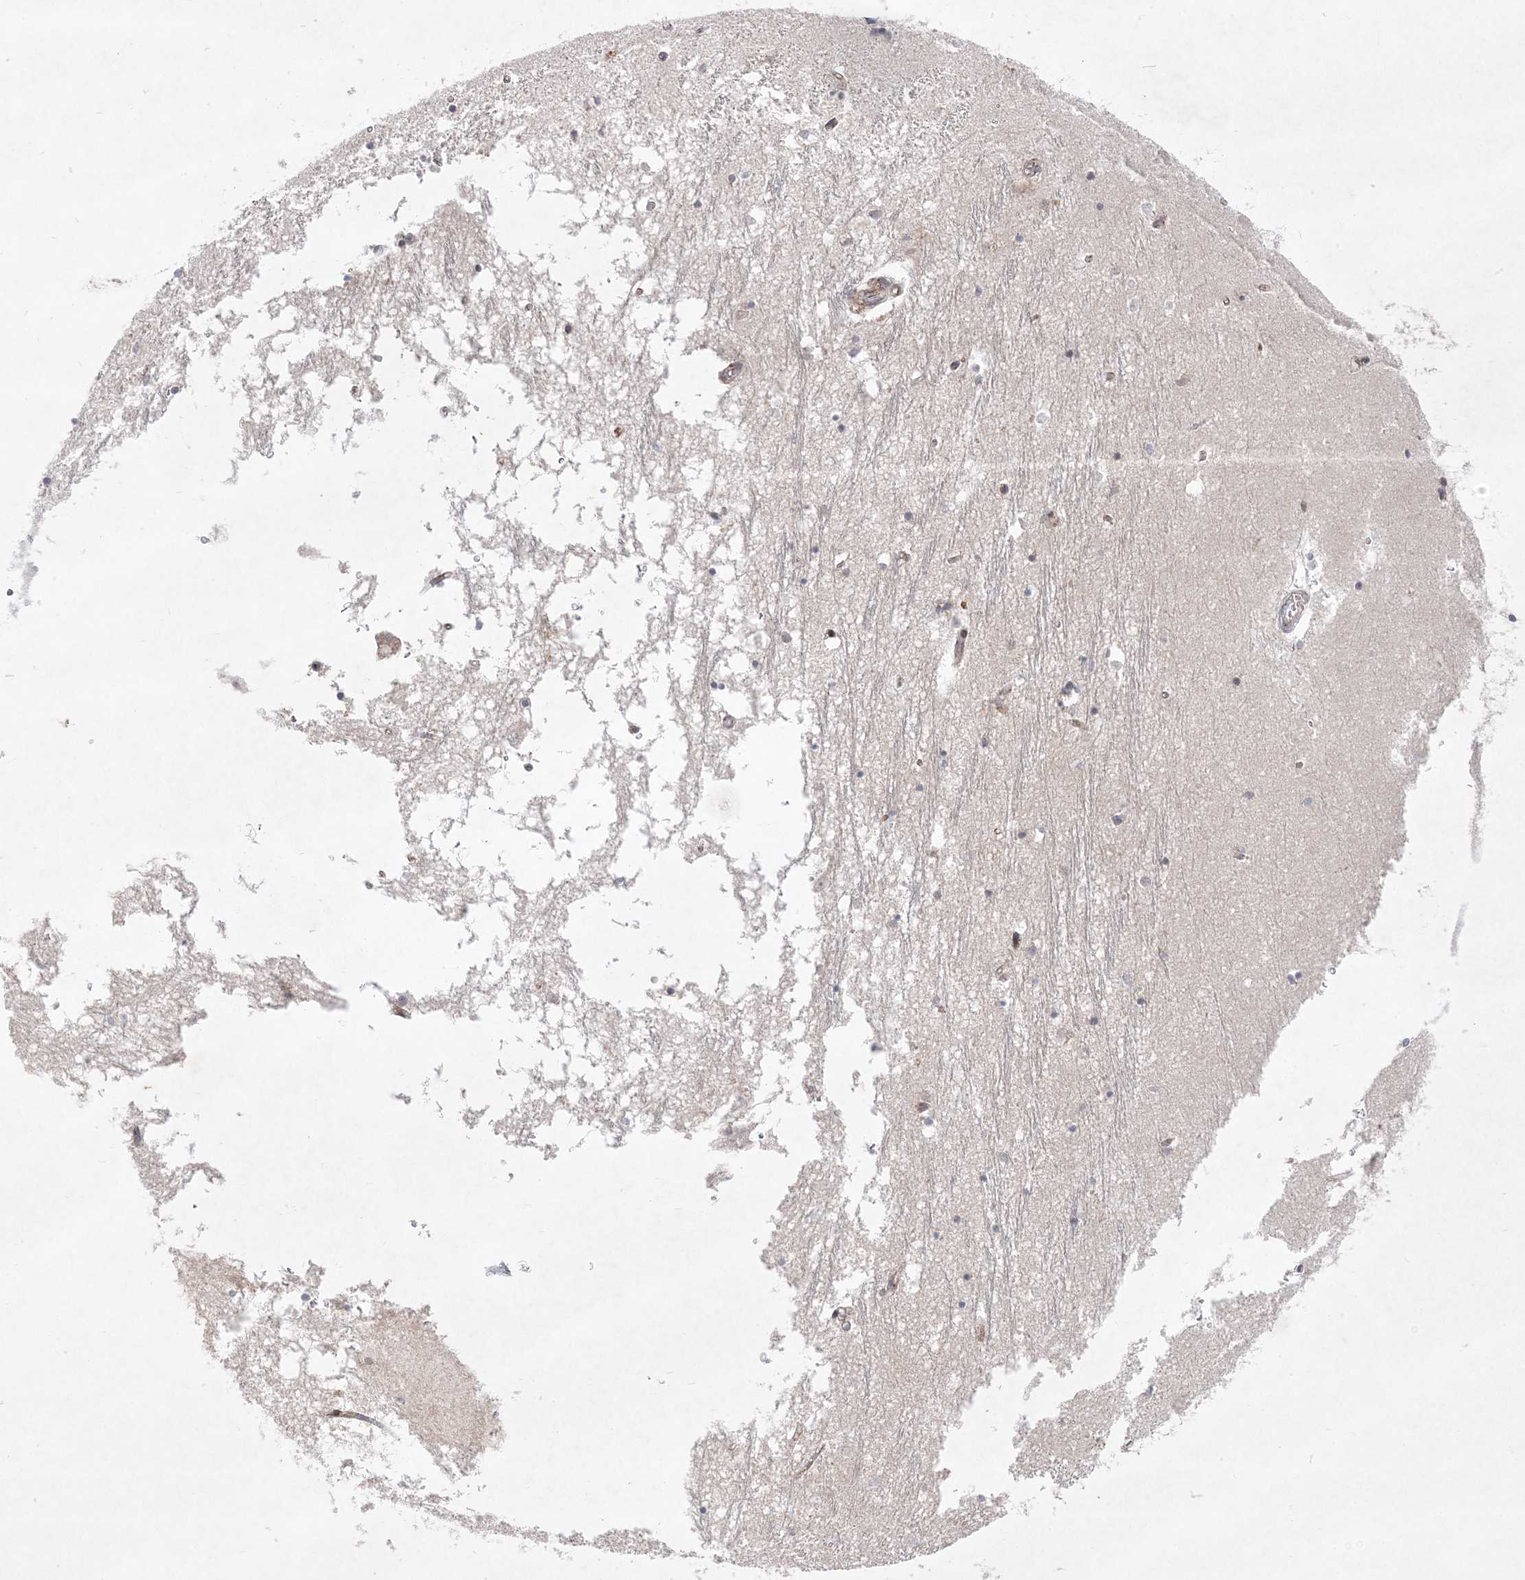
{"staining": {"intensity": "negative", "quantity": "none", "location": "none"}, "tissue": "hippocampus", "cell_type": "Glial cells", "image_type": "normal", "snomed": [{"axis": "morphology", "description": "Normal tissue, NOS"}, {"axis": "topography", "description": "Hippocampus"}], "caption": "Image shows no significant protein staining in glial cells of benign hippocampus.", "gene": "CLNK", "patient": {"sex": "male", "age": 70}}